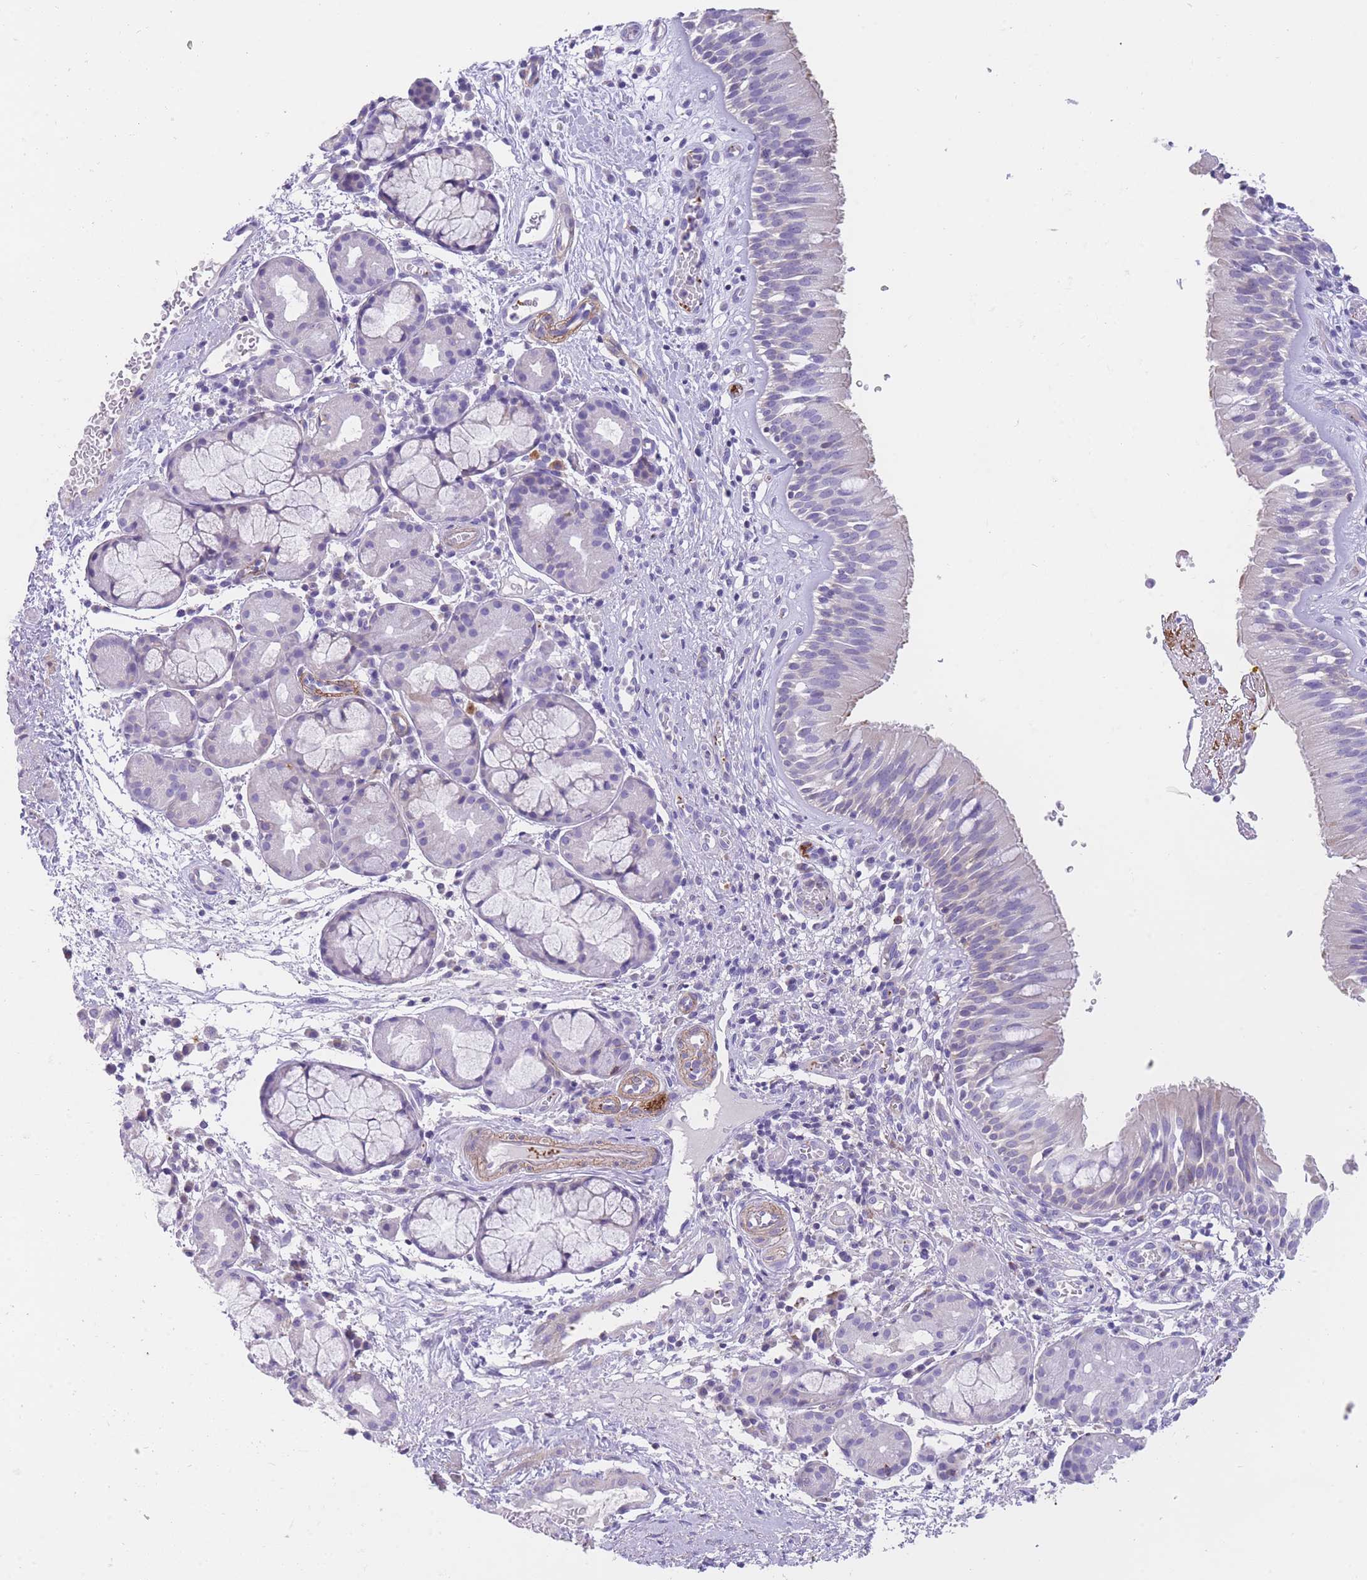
{"staining": {"intensity": "negative", "quantity": "none", "location": "none"}, "tissue": "nasopharynx", "cell_type": "Respiratory epithelial cells", "image_type": "normal", "snomed": [{"axis": "morphology", "description": "Normal tissue, NOS"}, {"axis": "topography", "description": "Nasopharynx"}], "caption": "Immunohistochemistry (IHC) histopathology image of unremarkable nasopharynx: nasopharynx stained with DAB (3,3'-diaminobenzidine) reveals no significant protein expression in respiratory epithelial cells.", "gene": "ENSG00000289258", "patient": {"sex": "male", "age": 65}}